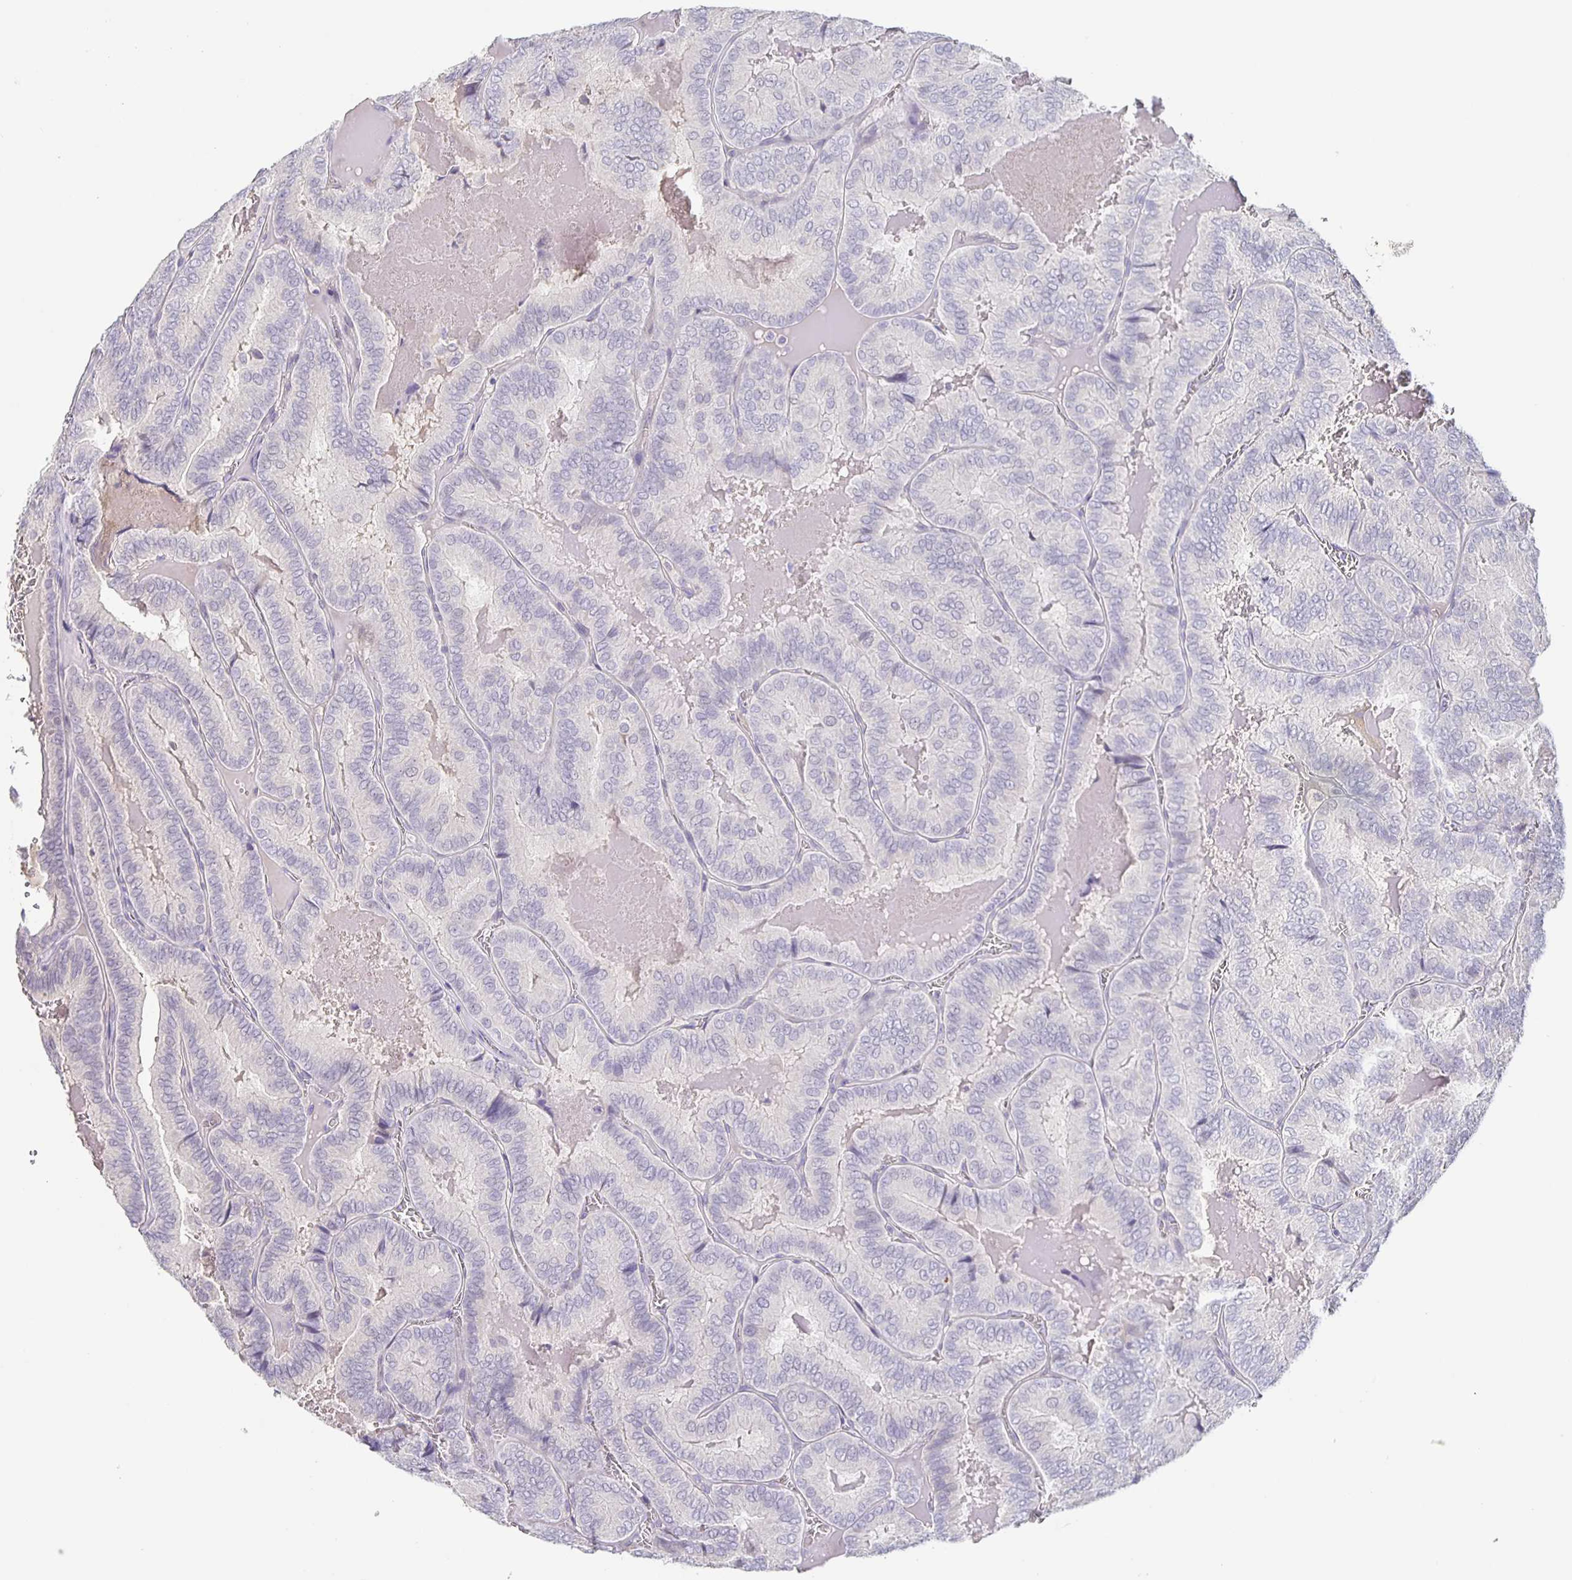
{"staining": {"intensity": "negative", "quantity": "none", "location": "none"}, "tissue": "thyroid cancer", "cell_type": "Tumor cells", "image_type": "cancer", "snomed": [{"axis": "morphology", "description": "Papillary adenocarcinoma, NOS"}, {"axis": "topography", "description": "Thyroid gland"}], "caption": "Immunohistochemical staining of thyroid cancer (papillary adenocarcinoma) reveals no significant expression in tumor cells.", "gene": "INSL5", "patient": {"sex": "female", "age": 75}}